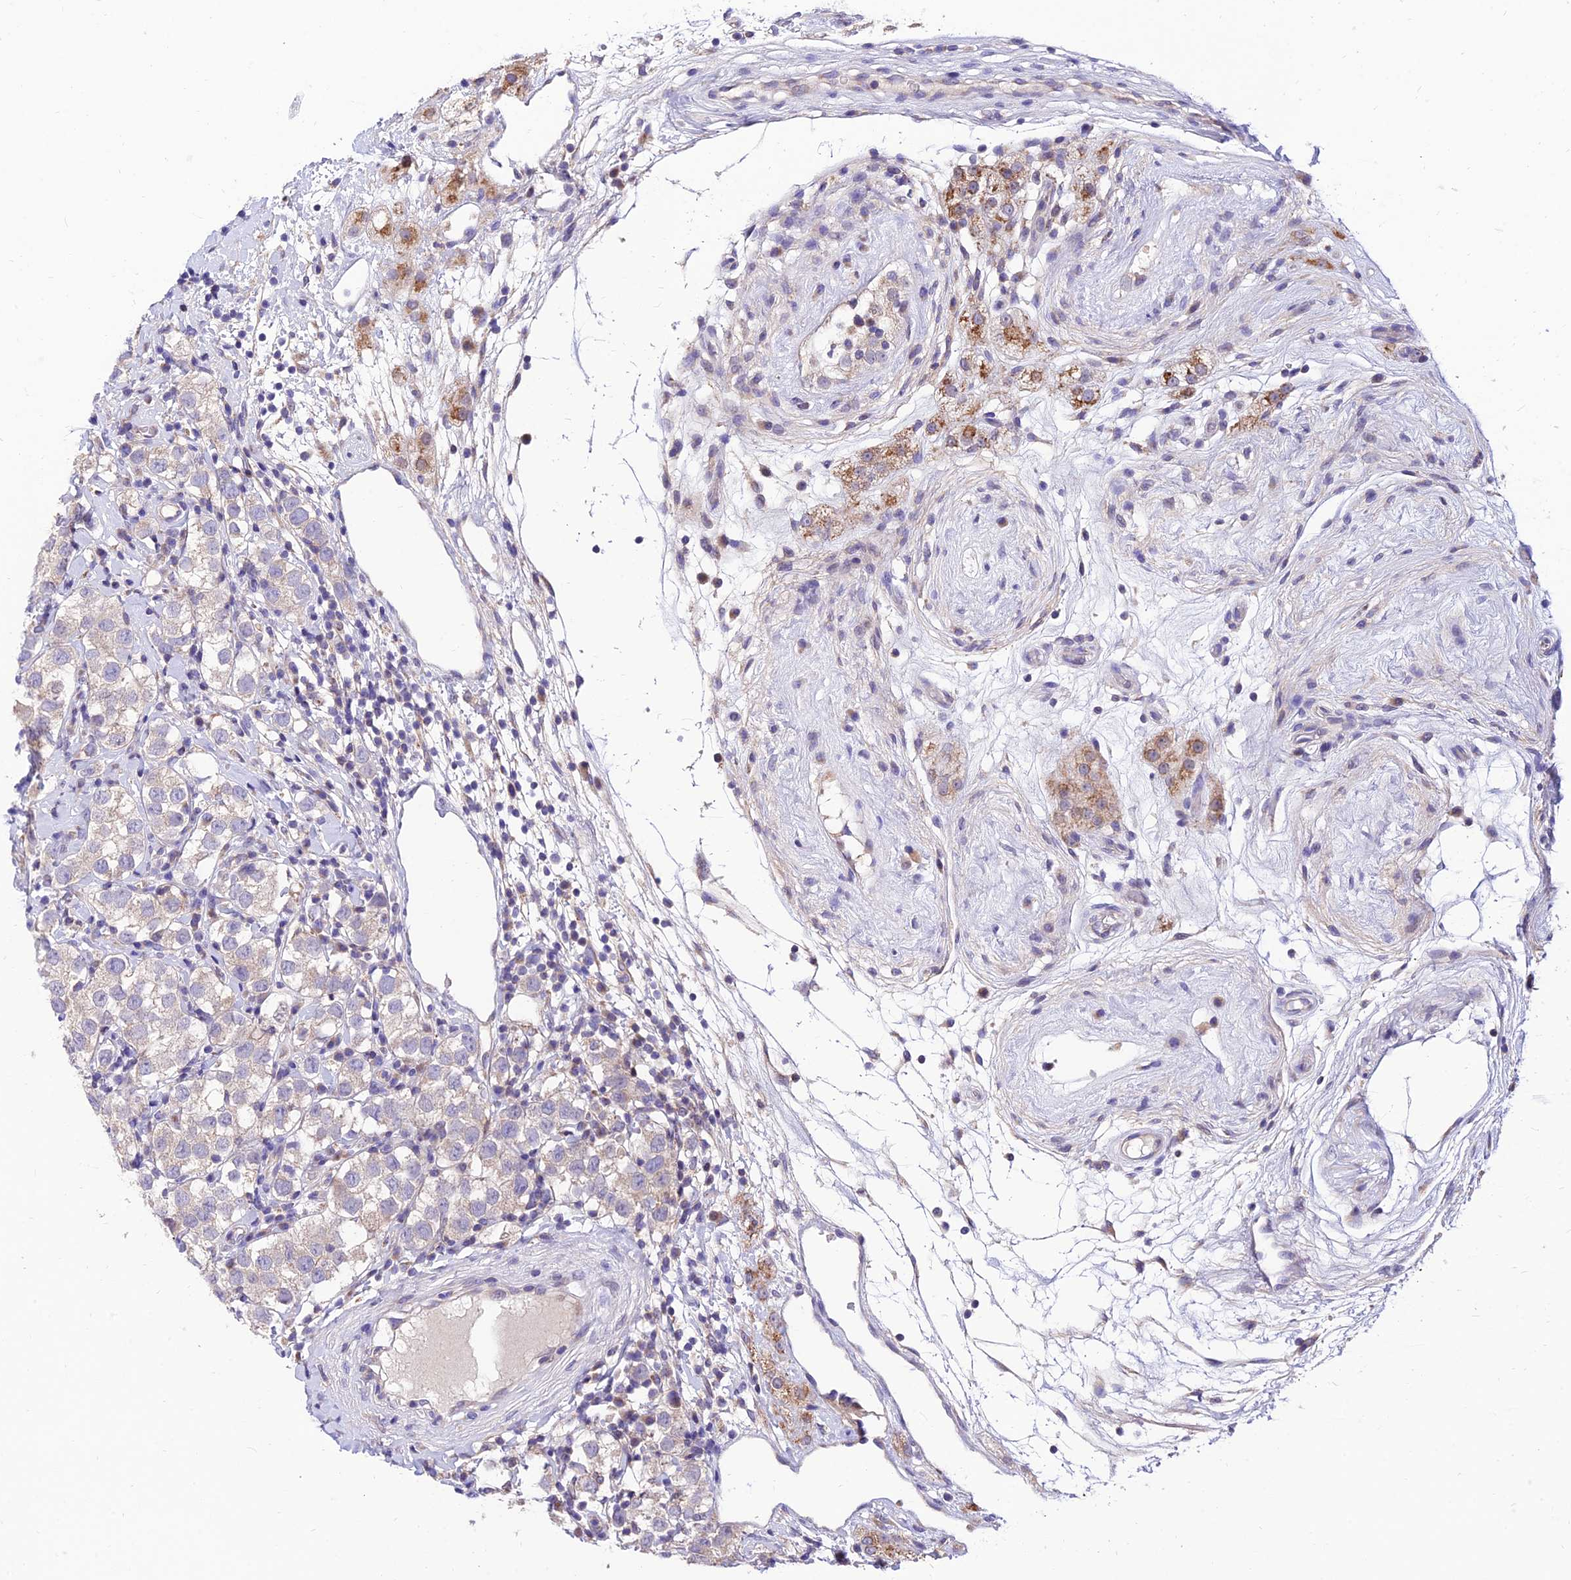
{"staining": {"intensity": "negative", "quantity": "none", "location": "none"}, "tissue": "testis cancer", "cell_type": "Tumor cells", "image_type": "cancer", "snomed": [{"axis": "morphology", "description": "Seminoma, NOS"}, {"axis": "topography", "description": "Testis"}], "caption": "This is a micrograph of immunohistochemistry (IHC) staining of testis cancer, which shows no staining in tumor cells.", "gene": "C6orf132", "patient": {"sex": "male", "age": 34}}